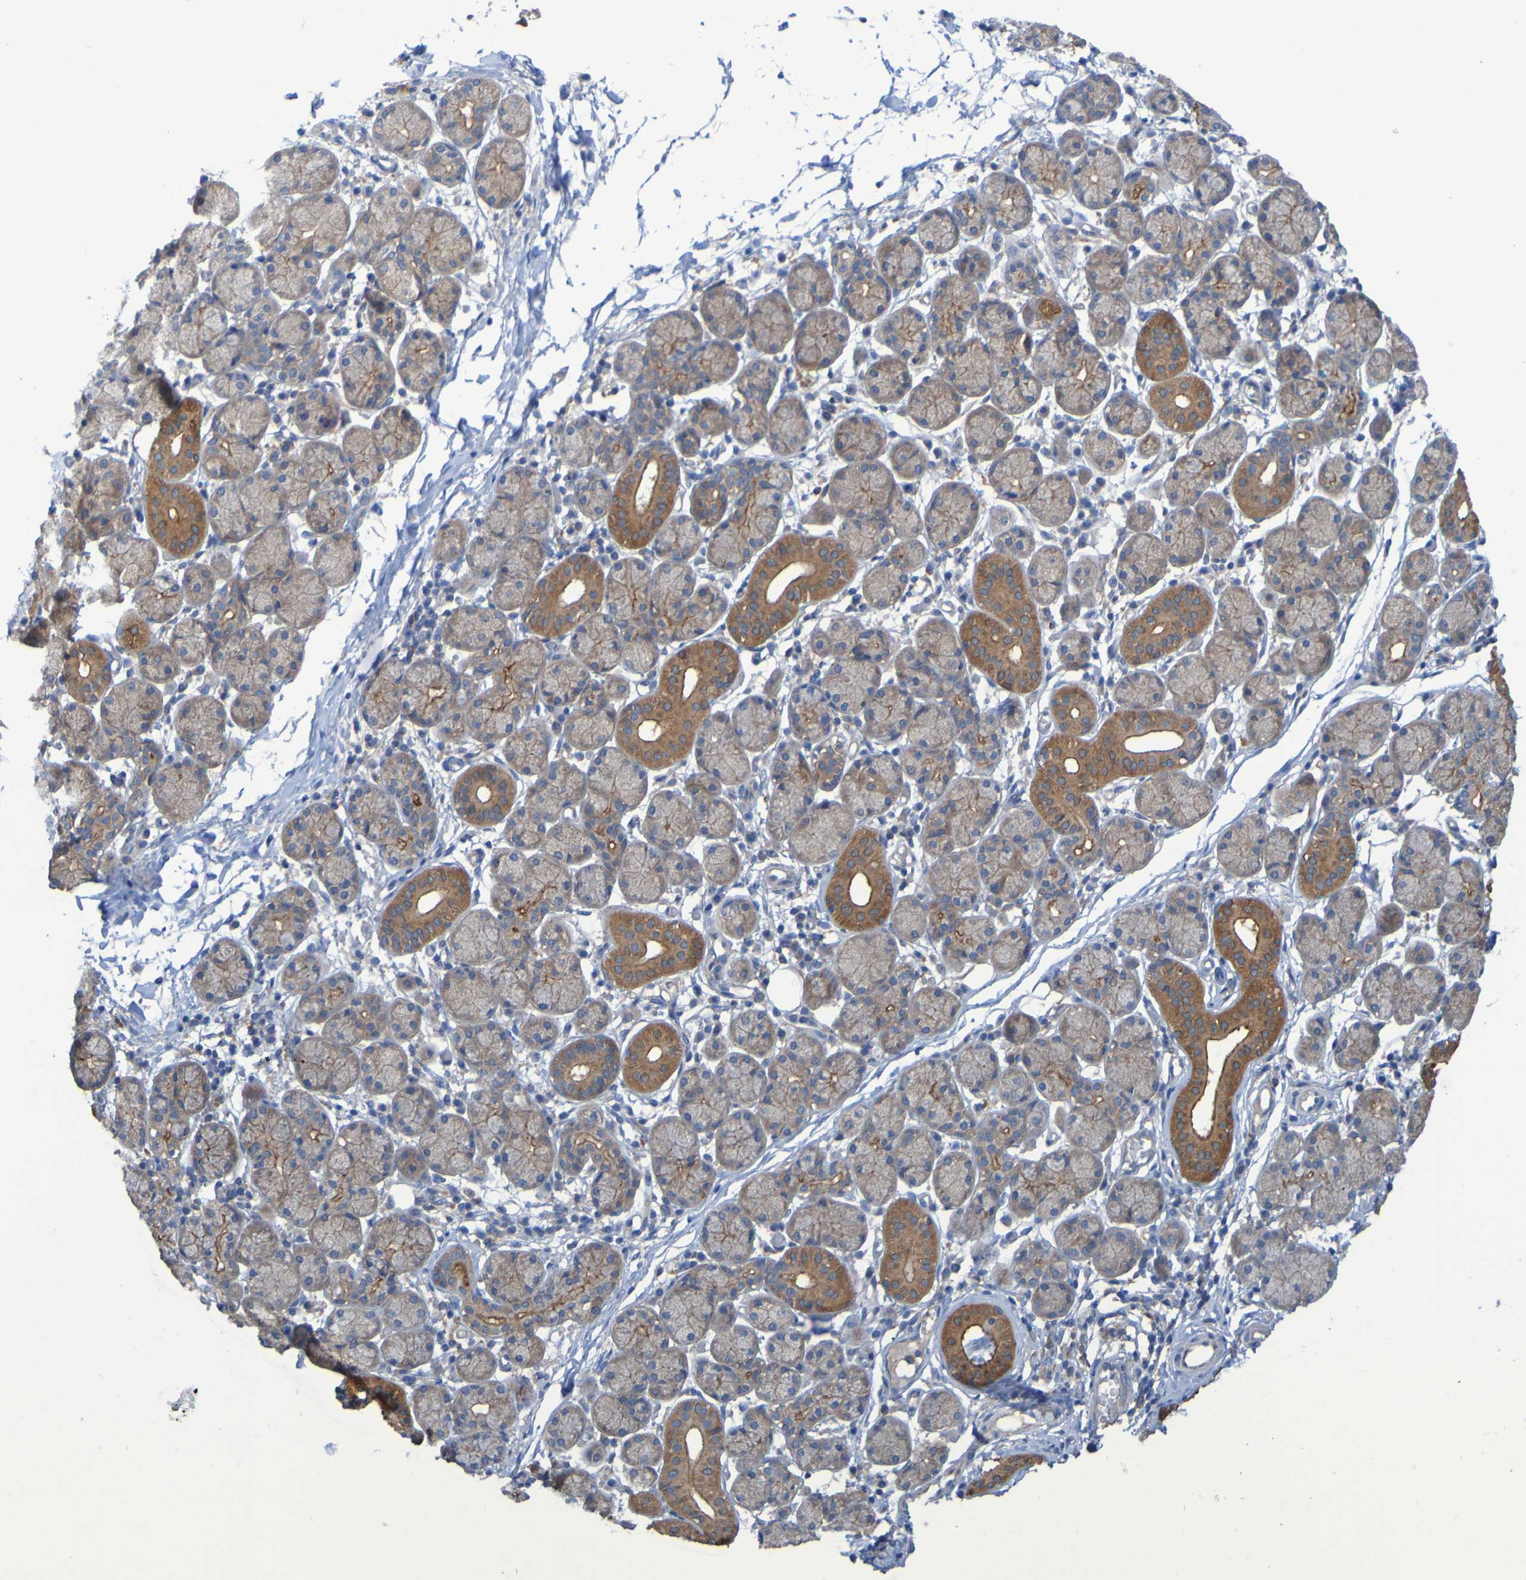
{"staining": {"intensity": "moderate", "quantity": "25%-75%", "location": "cytoplasmic/membranous"}, "tissue": "salivary gland", "cell_type": "Glandular cells", "image_type": "normal", "snomed": [{"axis": "morphology", "description": "Normal tissue, NOS"}, {"axis": "topography", "description": "Salivary gland"}], "caption": "Glandular cells show medium levels of moderate cytoplasmic/membranous staining in about 25%-75% of cells in unremarkable salivary gland. (DAB (3,3'-diaminobenzidine) = brown stain, brightfield microscopy at high magnification).", "gene": "ARHGEF16", "patient": {"sex": "female", "age": 24}}